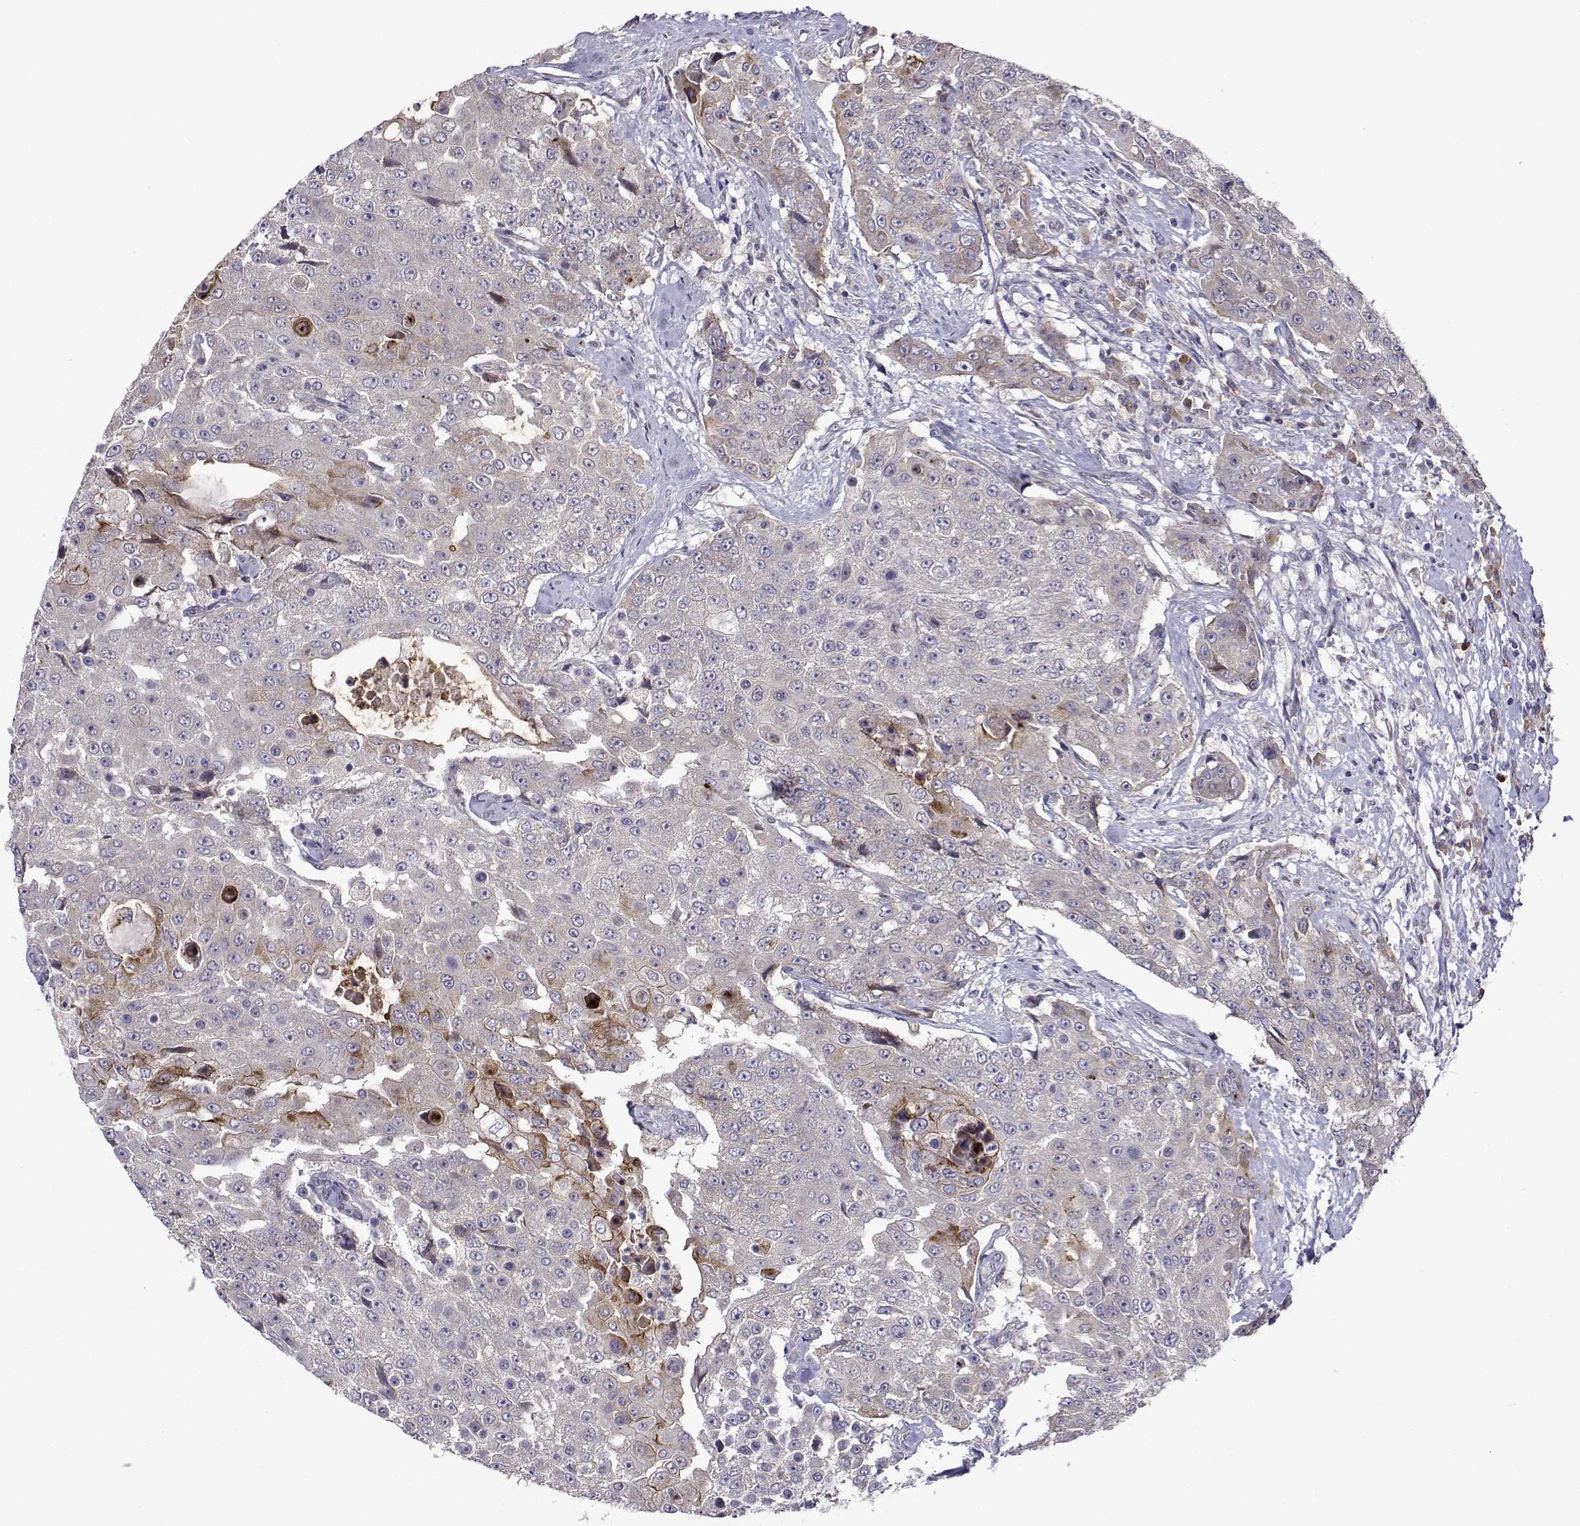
{"staining": {"intensity": "negative", "quantity": "none", "location": "none"}, "tissue": "urothelial cancer", "cell_type": "Tumor cells", "image_type": "cancer", "snomed": [{"axis": "morphology", "description": "Urothelial carcinoma, High grade"}, {"axis": "topography", "description": "Urinary bladder"}], "caption": "An immunohistochemistry (IHC) histopathology image of urothelial cancer is shown. There is no staining in tumor cells of urothelial cancer.", "gene": "TARBP2", "patient": {"sex": "female", "age": 63}}